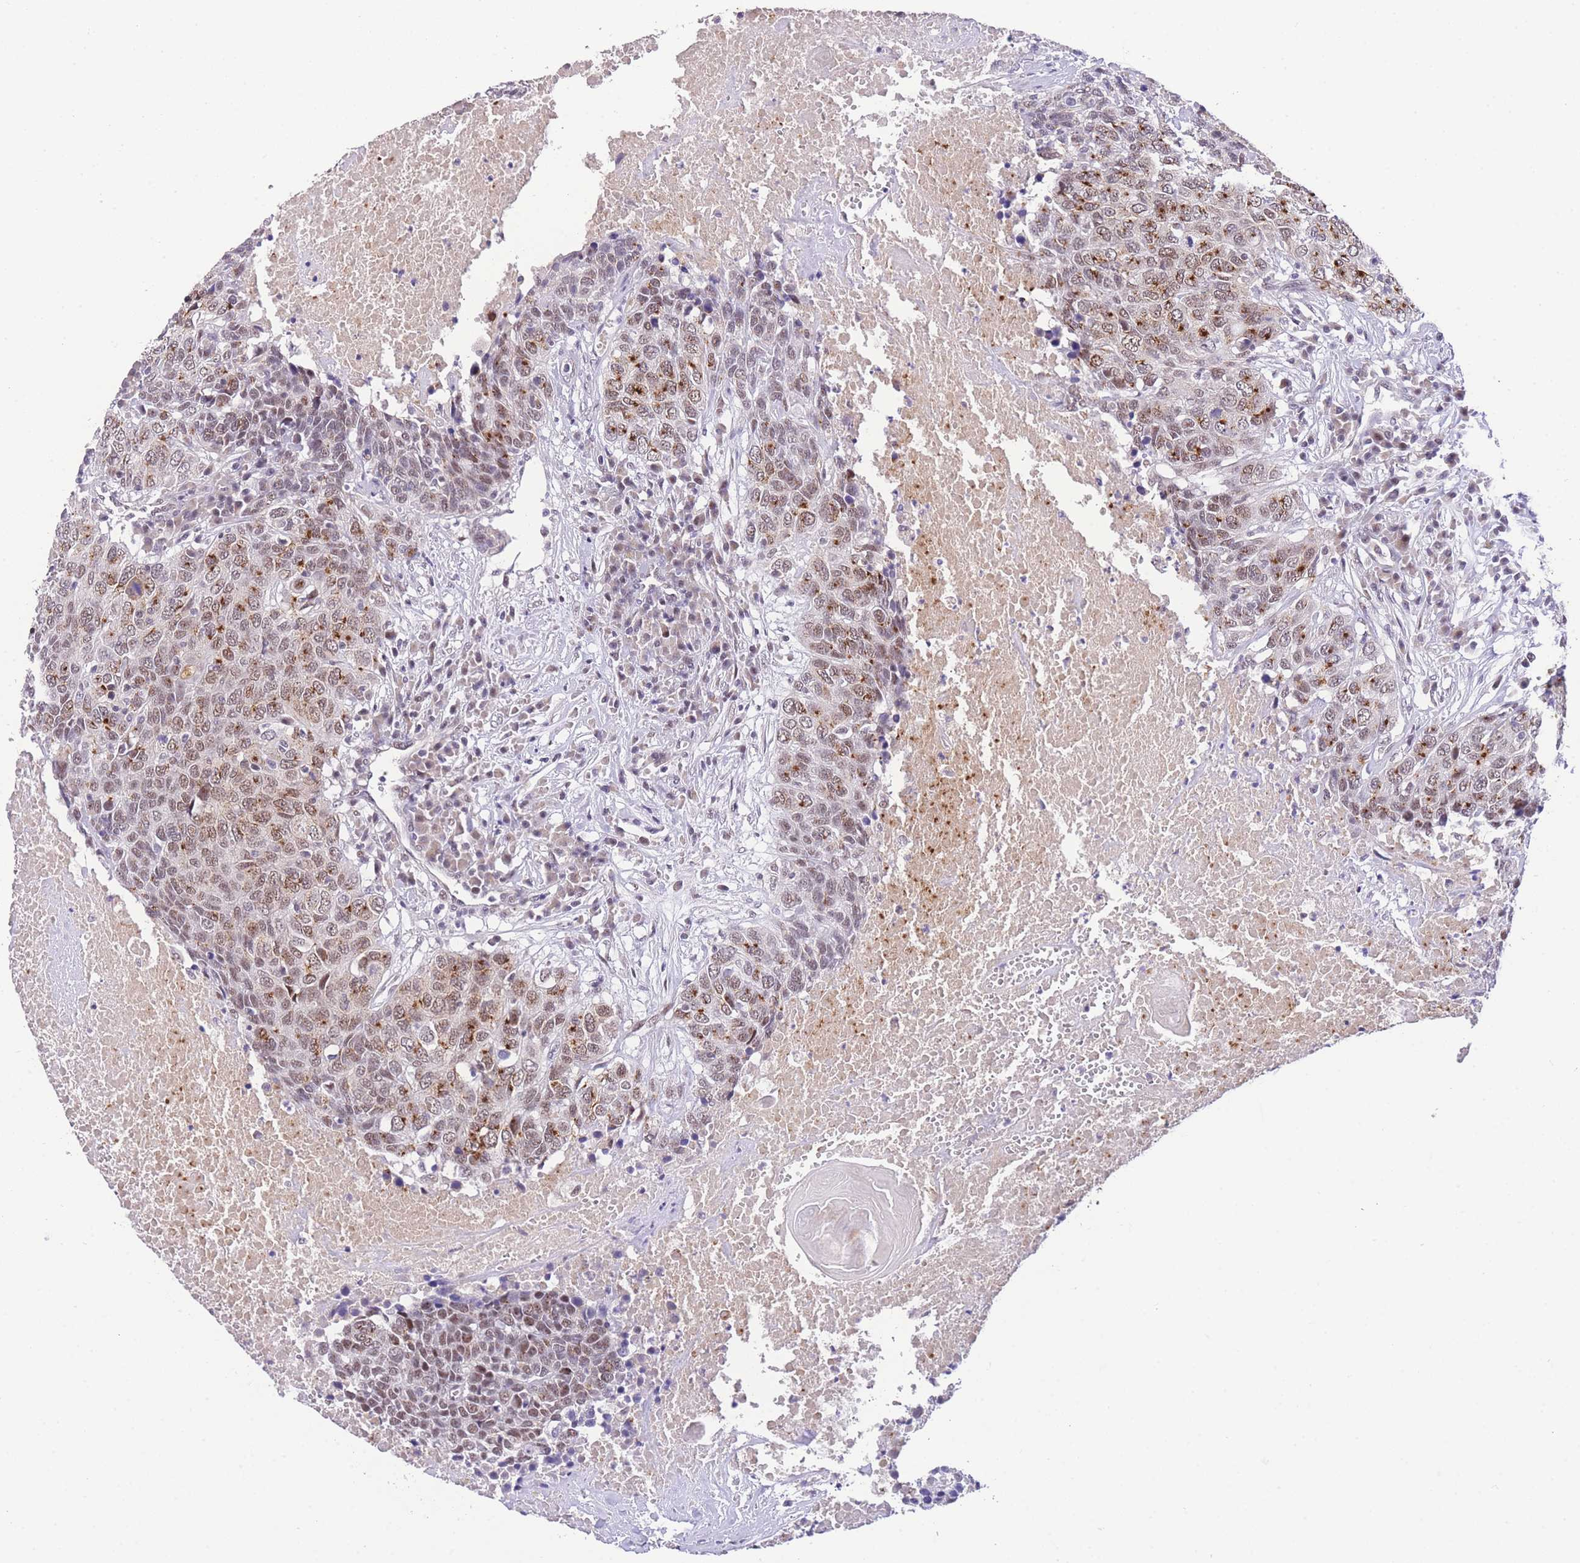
{"staining": {"intensity": "moderate", "quantity": "25%-75%", "location": "nuclear"}, "tissue": "head and neck cancer", "cell_type": "Tumor cells", "image_type": "cancer", "snomed": [{"axis": "morphology", "description": "Squamous cell carcinoma, NOS"}, {"axis": "topography", "description": "Head-Neck"}], "caption": "Moderate nuclear protein positivity is appreciated in about 25%-75% of tumor cells in head and neck cancer (squamous cell carcinoma). Immunohistochemistry (ihc) stains the protein in brown and the nuclei are stained blue.", "gene": "SLC35F2", "patient": {"sex": "male", "age": 66}}